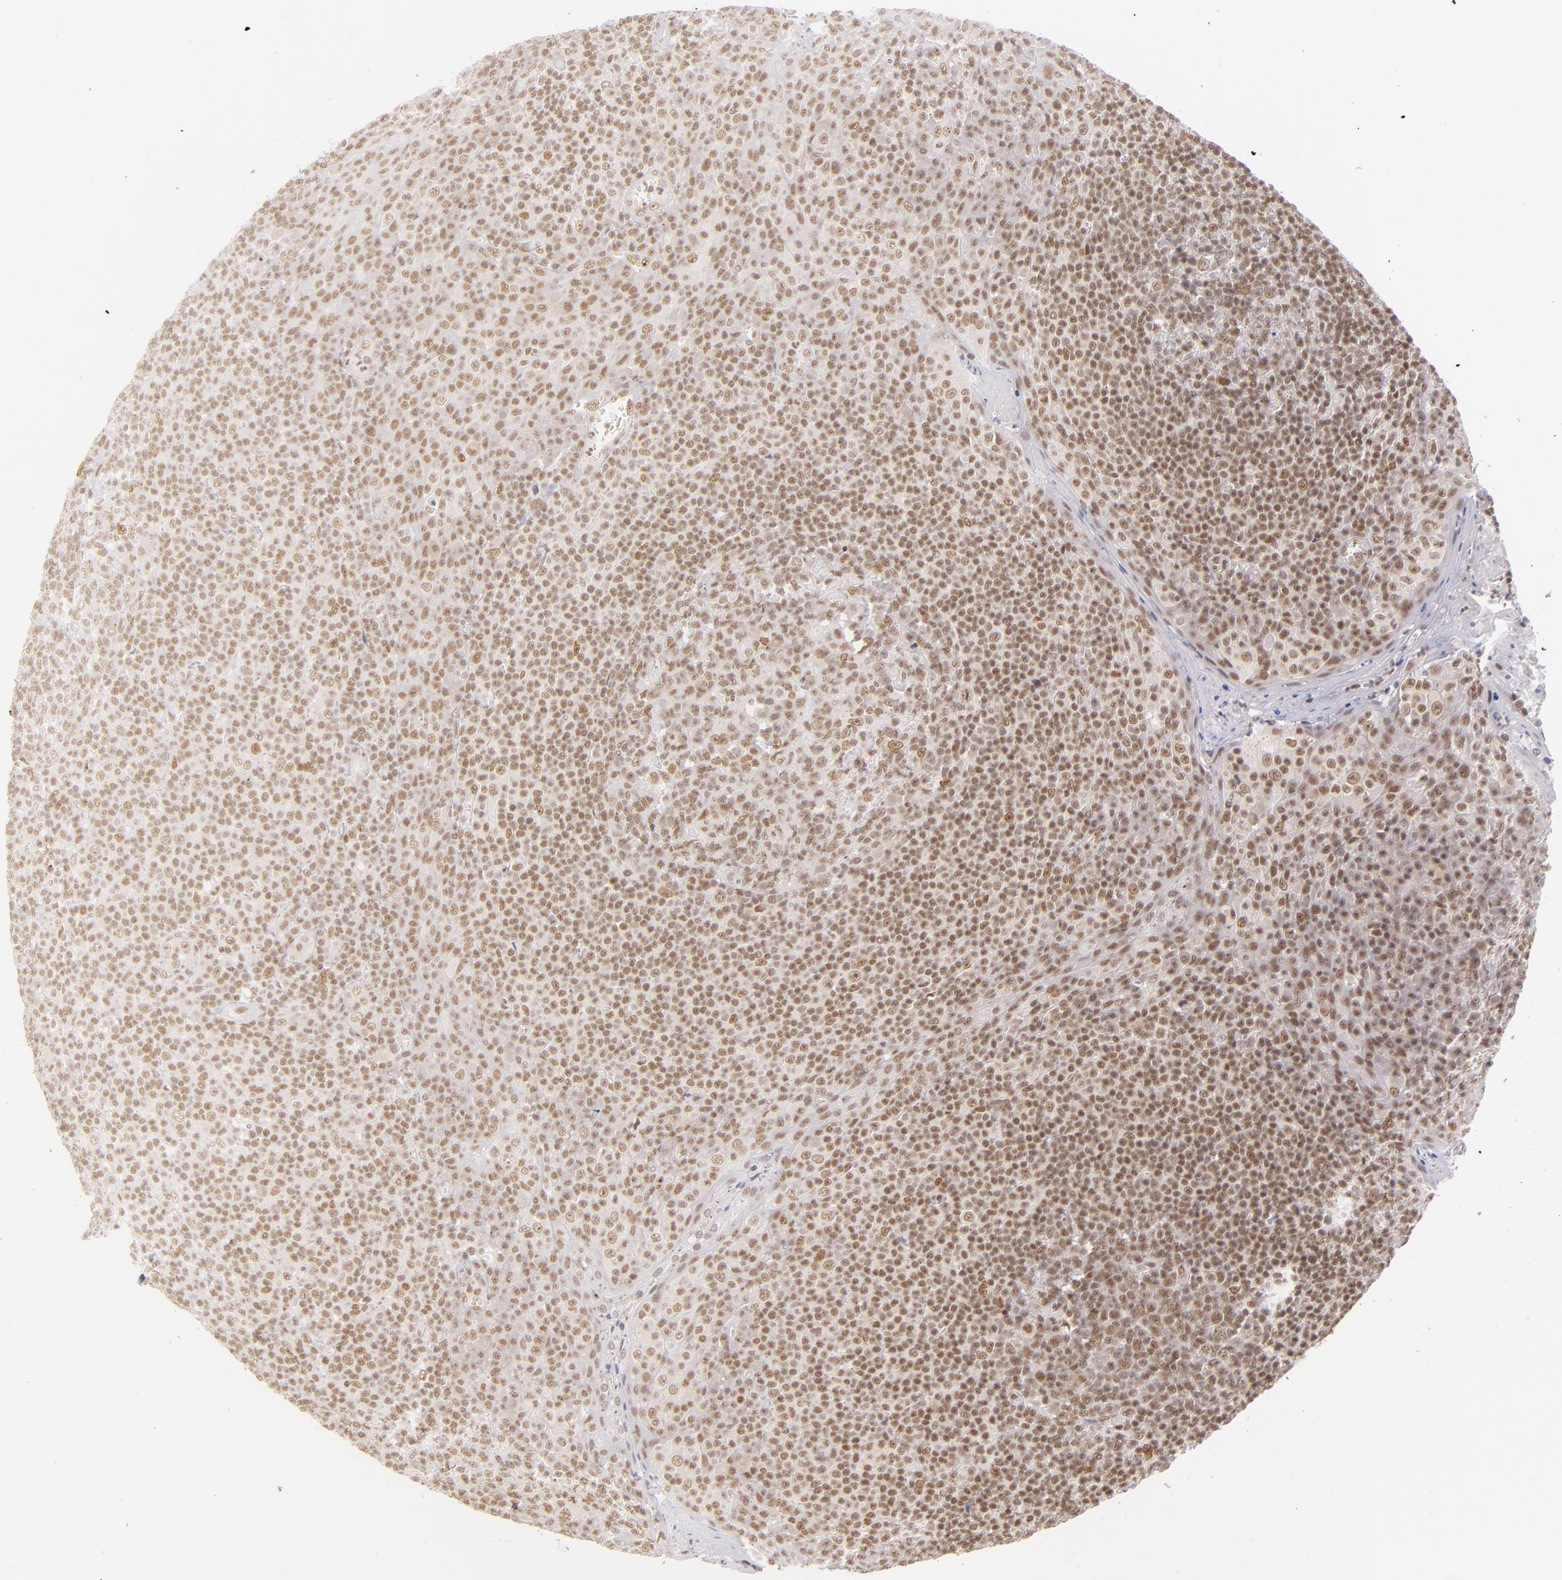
{"staining": {"intensity": "moderate", "quantity": ">75%", "location": "nuclear"}, "tissue": "tonsil", "cell_type": "Germinal center cells", "image_type": "normal", "snomed": [{"axis": "morphology", "description": "Normal tissue, NOS"}, {"axis": "topography", "description": "Tonsil"}], "caption": "IHC of unremarkable tonsil exhibits medium levels of moderate nuclear expression in approximately >75% of germinal center cells. (DAB (3,3'-diaminobenzidine) IHC, brown staining for protein, blue staining for nuclei).", "gene": "ZNF148", "patient": {"sex": "male", "age": 31}}